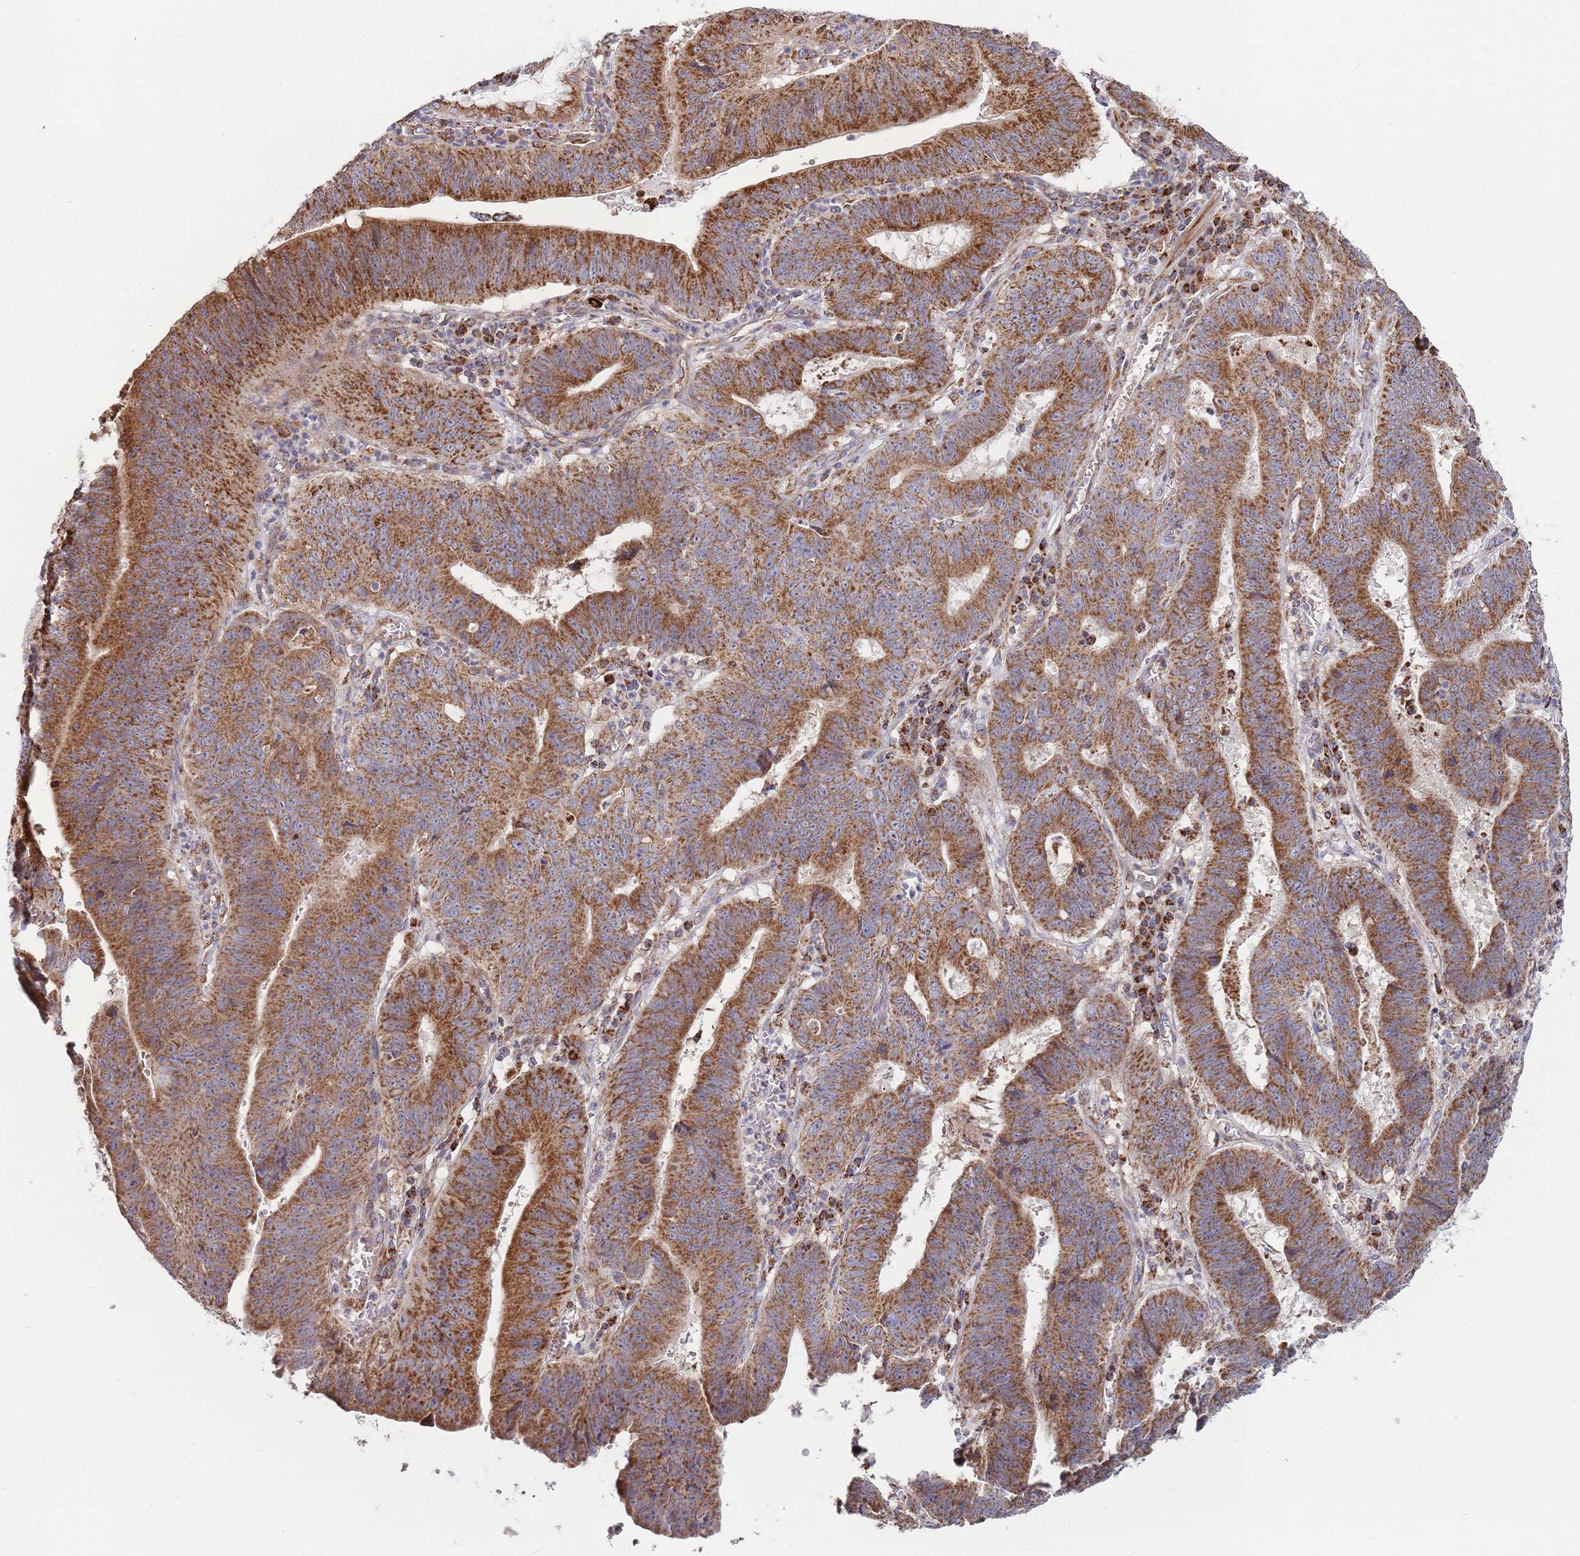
{"staining": {"intensity": "strong", "quantity": ">75%", "location": "cytoplasmic/membranous"}, "tissue": "stomach cancer", "cell_type": "Tumor cells", "image_type": "cancer", "snomed": [{"axis": "morphology", "description": "Adenocarcinoma, NOS"}, {"axis": "topography", "description": "Stomach"}], "caption": "A photomicrograph of human stomach cancer stained for a protein shows strong cytoplasmic/membranous brown staining in tumor cells.", "gene": "ATP5PD", "patient": {"sex": "male", "age": 59}}